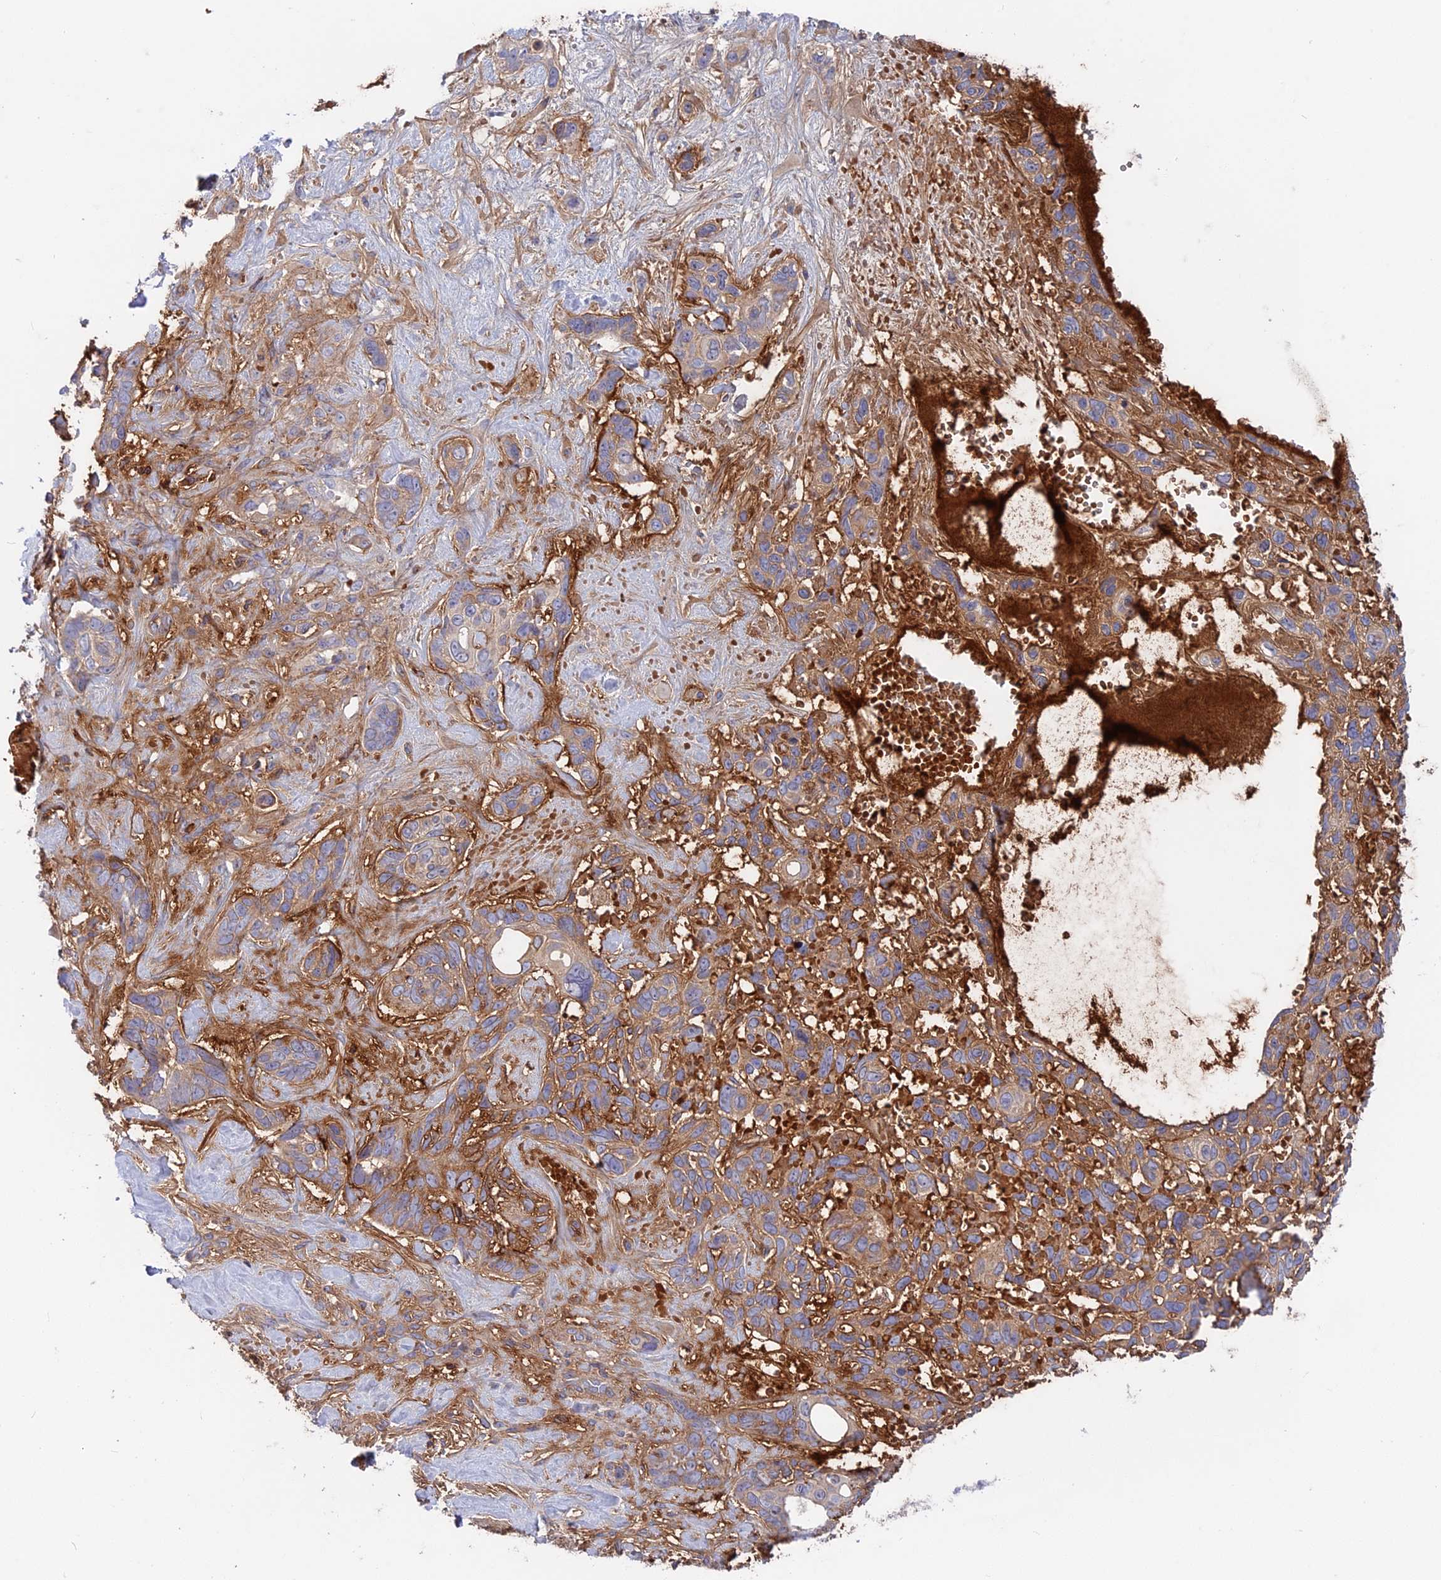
{"staining": {"intensity": "moderate", "quantity": "25%-75%", "location": "cytoplasmic/membranous"}, "tissue": "skin cancer", "cell_type": "Tumor cells", "image_type": "cancer", "snomed": [{"axis": "morphology", "description": "Basal cell carcinoma"}, {"axis": "topography", "description": "Skin"}], "caption": "Skin basal cell carcinoma stained with a brown dye reveals moderate cytoplasmic/membranous positive positivity in approximately 25%-75% of tumor cells.", "gene": "CPNE7", "patient": {"sex": "male", "age": 88}}